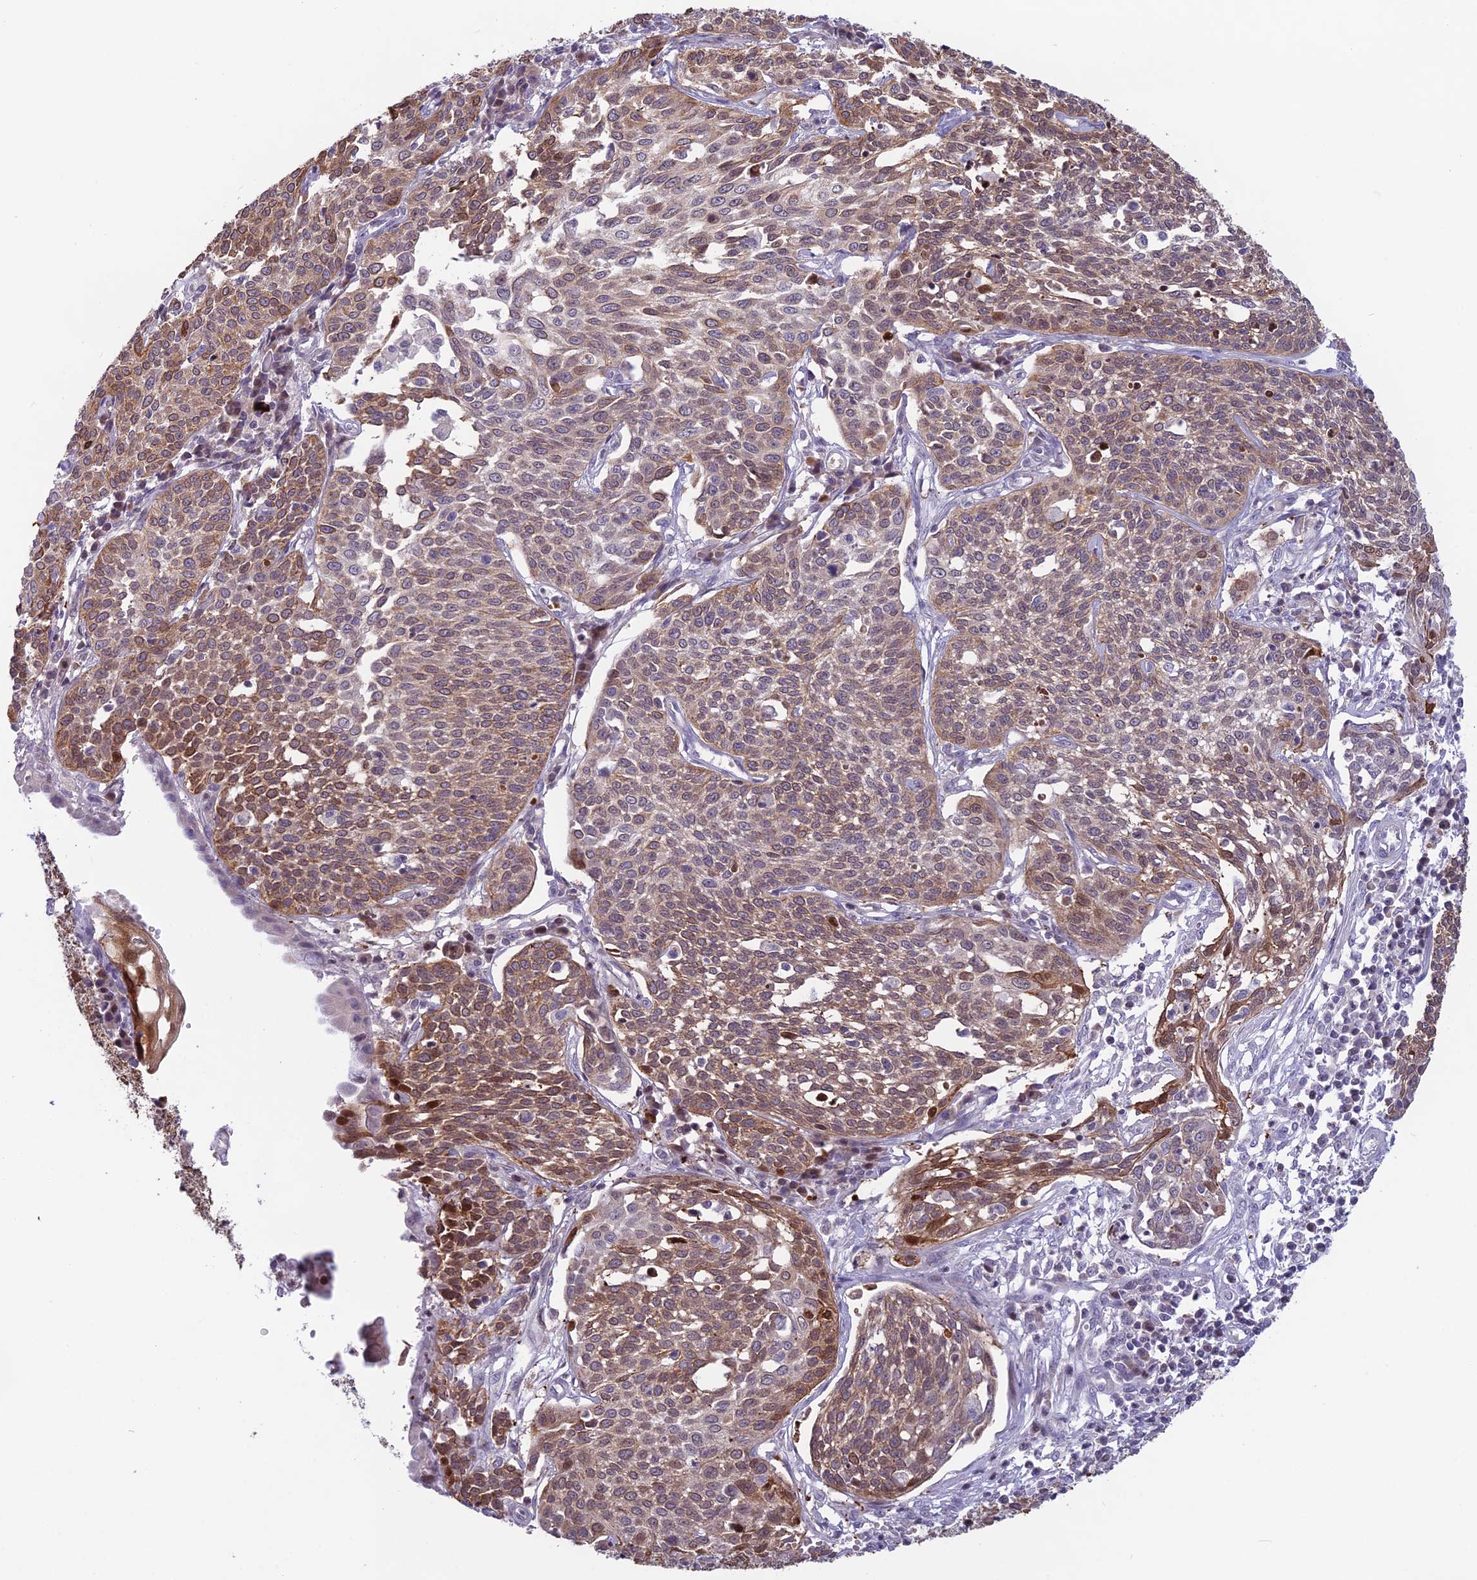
{"staining": {"intensity": "moderate", "quantity": ">75%", "location": "cytoplasmic/membranous,nuclear"}, "tissue": "cervical cancer", "cell_type": "Tumor cells", "image_type": "cancer", "snomed": [{"axis": "morphology", "description": "Squamous cell carcinoma, NOS"}, {"axis": "topography", "description": "Cervix"}], "caption": "IHC of squamous cell carcinoma (cervical) demonstrates medium levels of moderate cytoplasmic/membranous and nuclear staining in approximately >75% of tumor cells.", "gene": "TMEM134", "patient": {"sex": "female", "age": 34}}